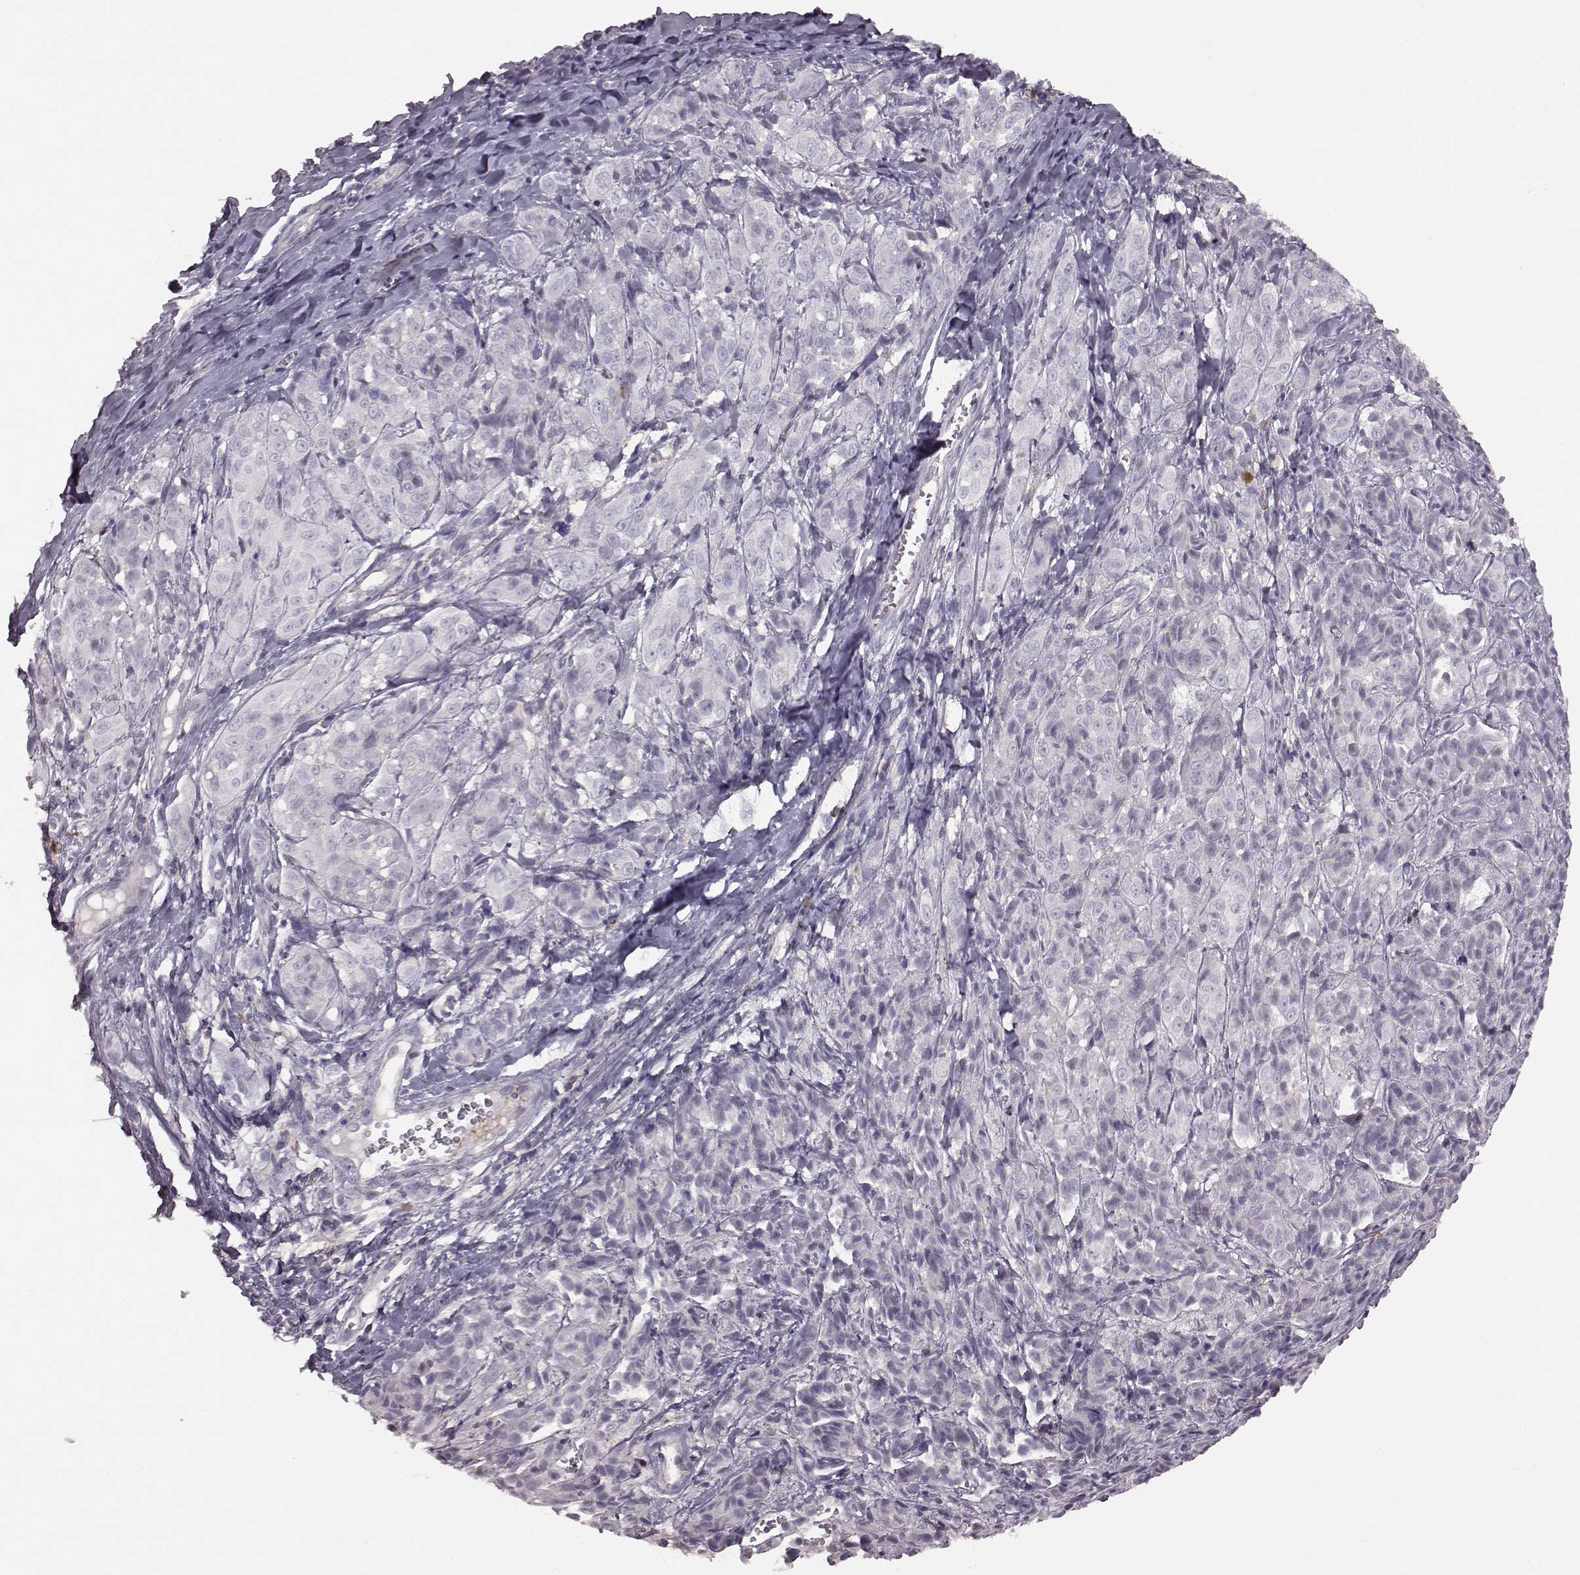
{"staining": {"intensity": "negative", "quantity": "none", "location": "none"}, "tissue": "melanoma", "cell_type": "Tumor cells", "image_type": "cancer", "snomed": [{"axis": "morphology", "description": "Malignant melanoma, NOS"}, {"axis": "topography", "description": "Skin"}], "caption": "A high-resolution micrograph shows immunohistochemistry (IHC) staining of malignant melanoma, which exhibits no significant expression in tumor cells.", "gene": "PDCD1", "patient": {"sex": "male", "age": 89}}